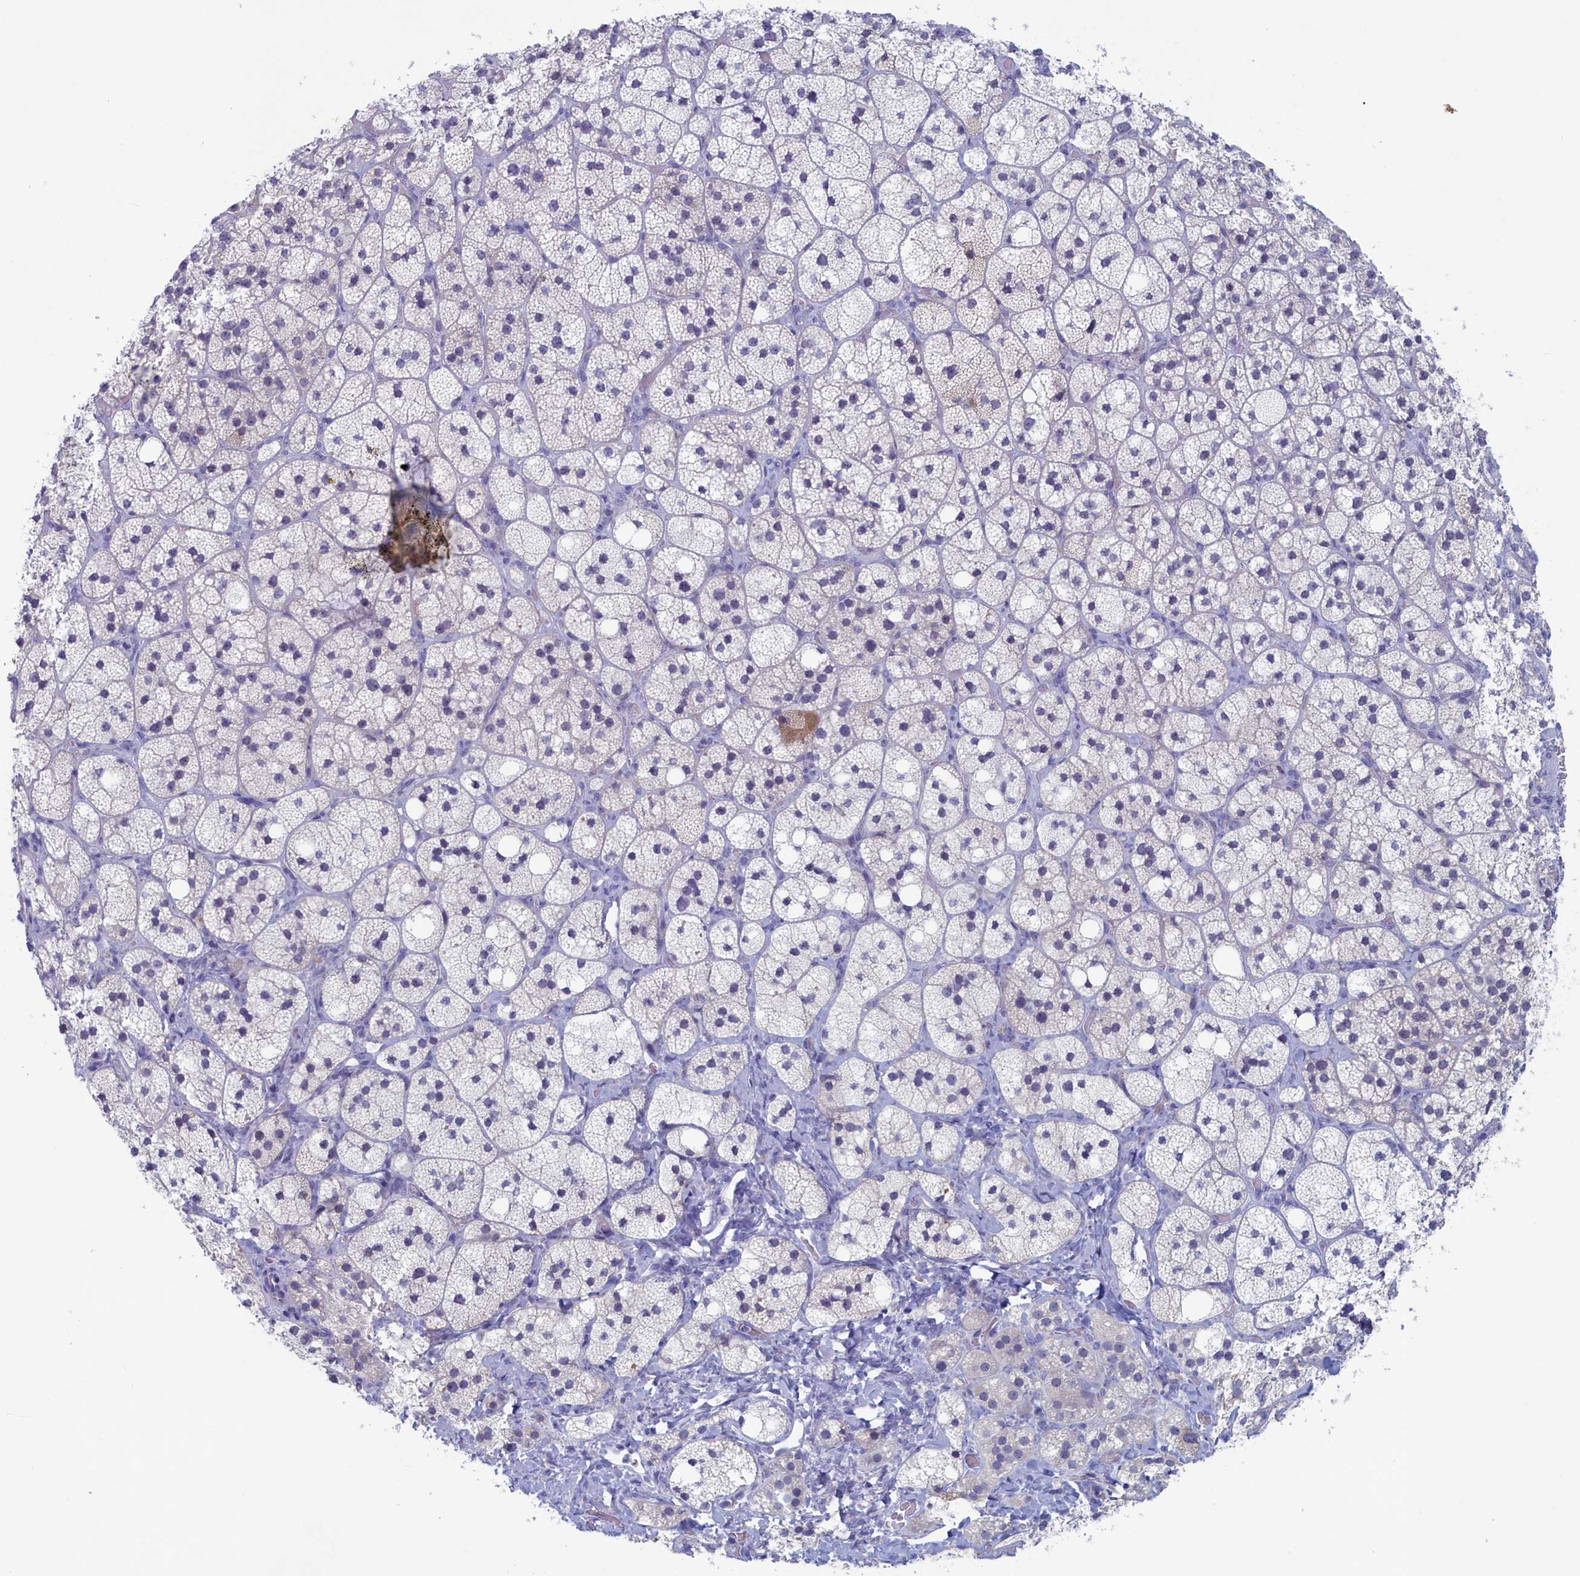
{"staining": {"intensity": "negative", "quantity": "none", "location": "none"}, "tissue": "adrenal gland", "cell_type": "Glandular cells", "image_type": "normal", "snomed": [{"axis": "morphology", "description": "Normal tissue, NOS"}, {"axis": "topography", "description": "Adrenal gland"}], "caption": "The IHC micrograph has no significant staining in glandular cells of adrenal gland.", "gene": "WDR76", "patient": {"sex": "male", "age": 61}}